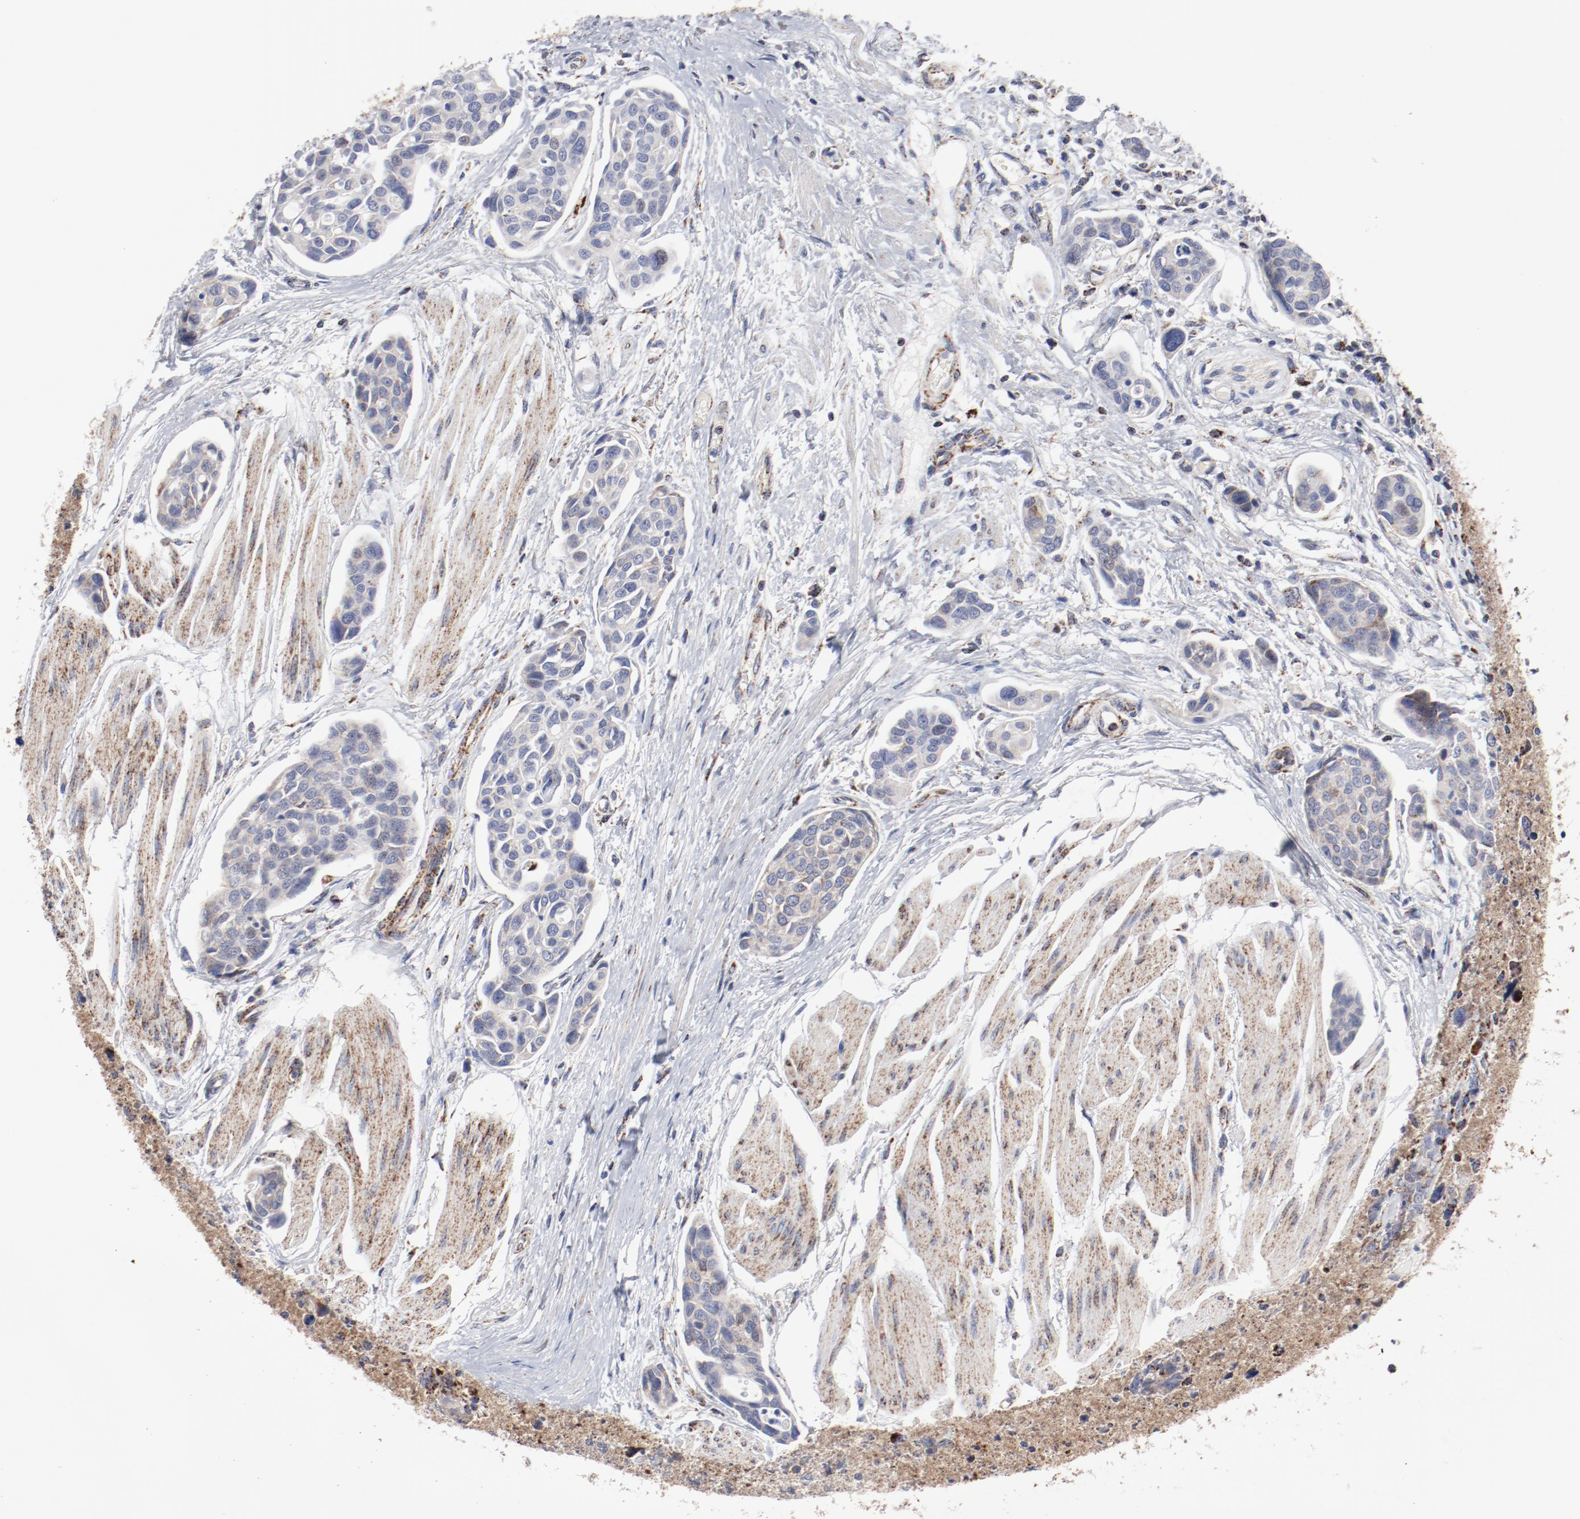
{"staining": {"intensity": "moderate", "quantity": ">75%", "location": "cytoplasmic/membranous"}, "tissue": "urothelial cancer", "cell_type": "Tumor cells", "image_type": "cancer", "snomed": [{"axis": "morphology", "description": "Urothelial carcinoma, High grade"}, {"axis": "topography", "description": "Urinary bladder"}], "caption": "DAB (3,3'-diaminobenzidine) immunohistochemical staining of urothelial cancer exhibits moderate cytoplasmic/membranous protein positivity in approximately >75% of tumor cells. (brown staining indicates protein expression, while blue staining denotes nuclei).", "gene": "NDUFV2", "patient": {"sex": "male", "age": 78}}